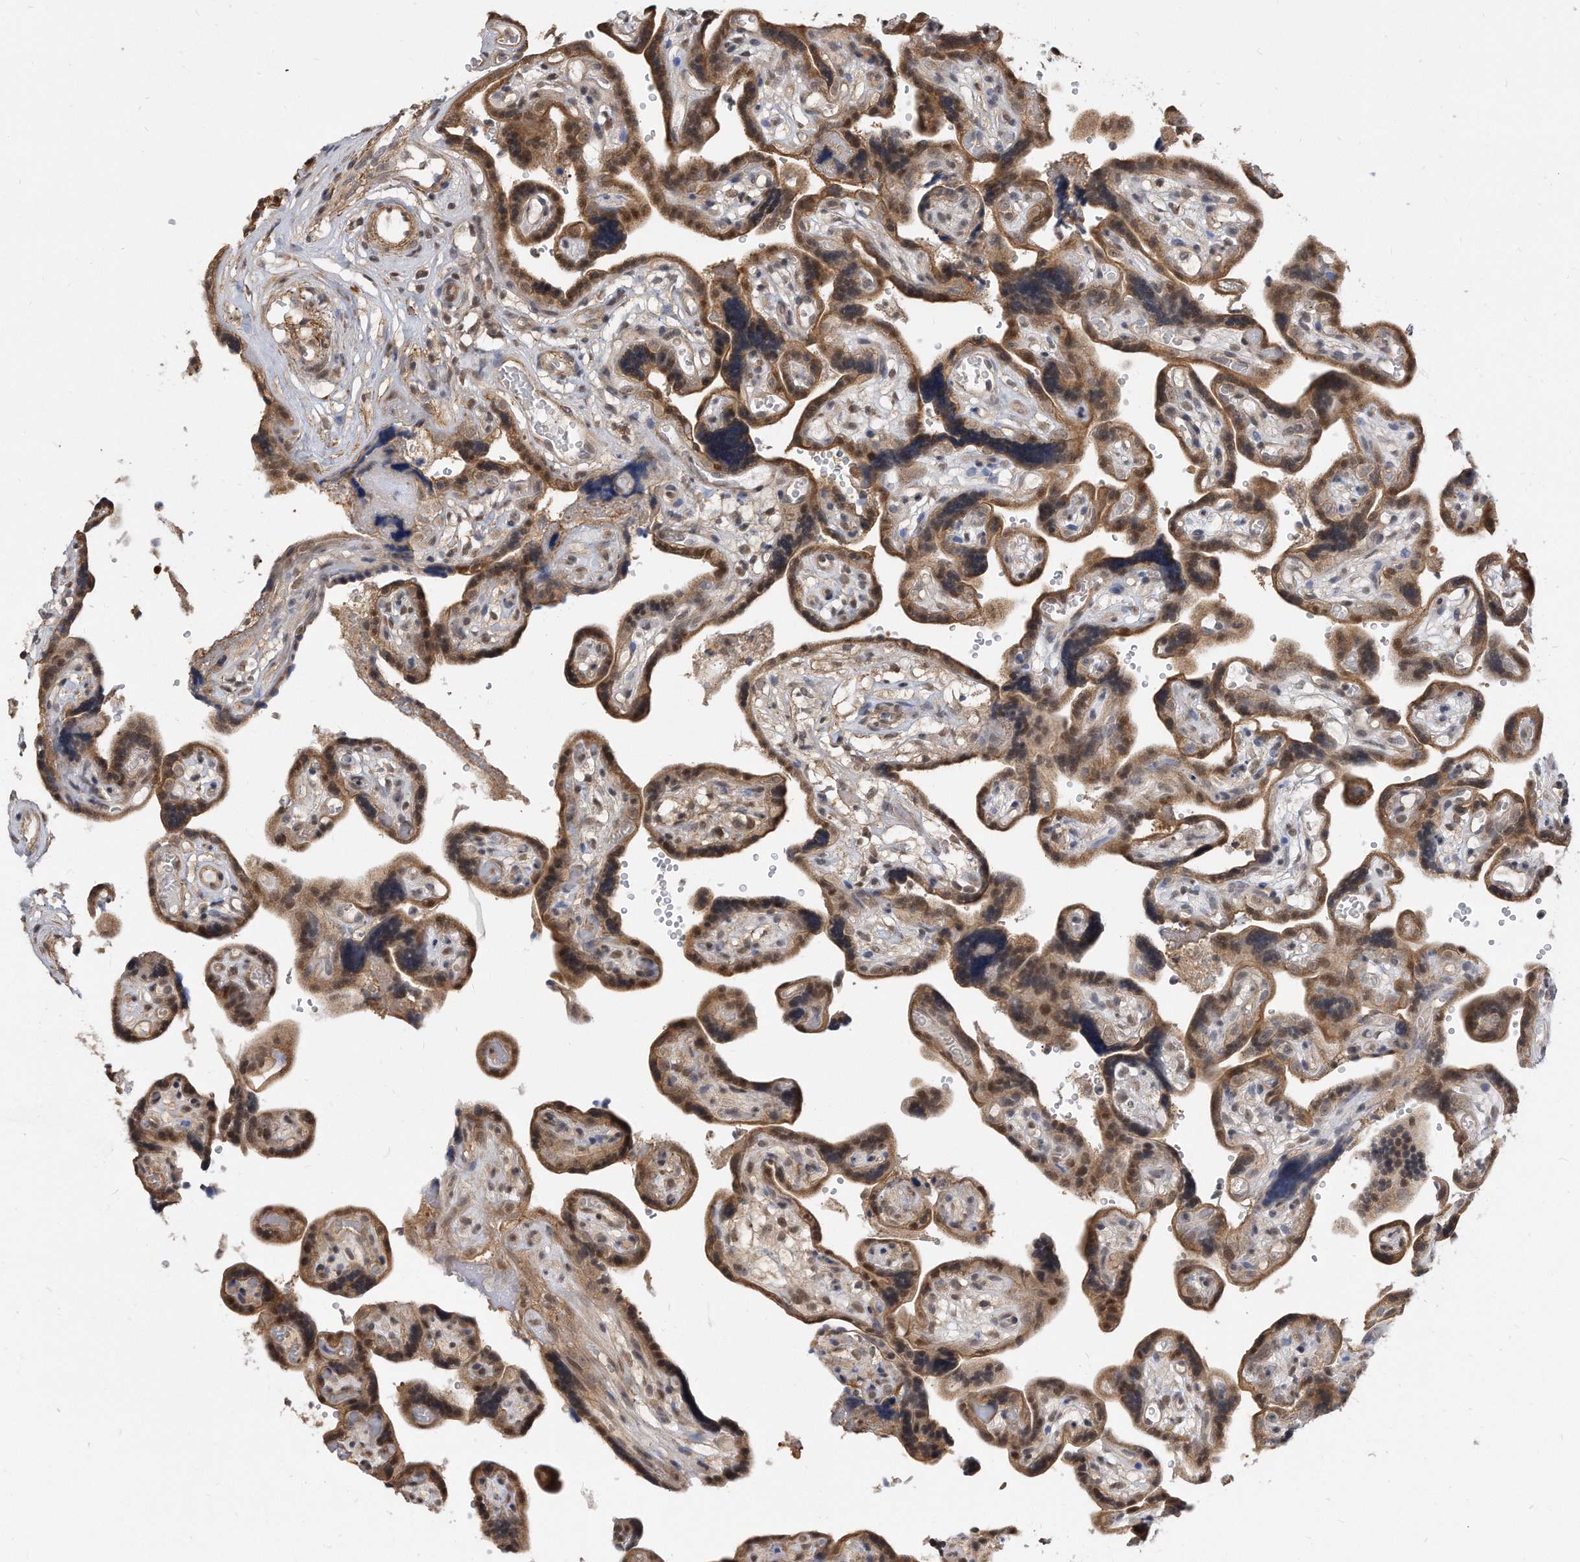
{"staining": {"intensity": "moderate", "quantity": ">75%", "location": "cytoplasmic/membranous,nuclear"}, "tissue": "placenta", "cell_type": "Decidual cells", "image_type": "normal", "snomed": [{"axis": "morphology", "description": "Normal tissue, NOS"}, {"axis": "topography", "description": "Placenta"}], "caption": "An immunohistochemistry image of benign tissue is shown. Protein staining in brown shows moderate cytoplasmic/membranous,nuclear positivity in placenta within decidual cells. The staining was performed using DAB to visualize the protein expression in brown, while the nuclei were stained in blue with hematoxylin (Magnification: 20x).", "gene": "TCP1", "patient": {"sex": "female", "age": 30}}